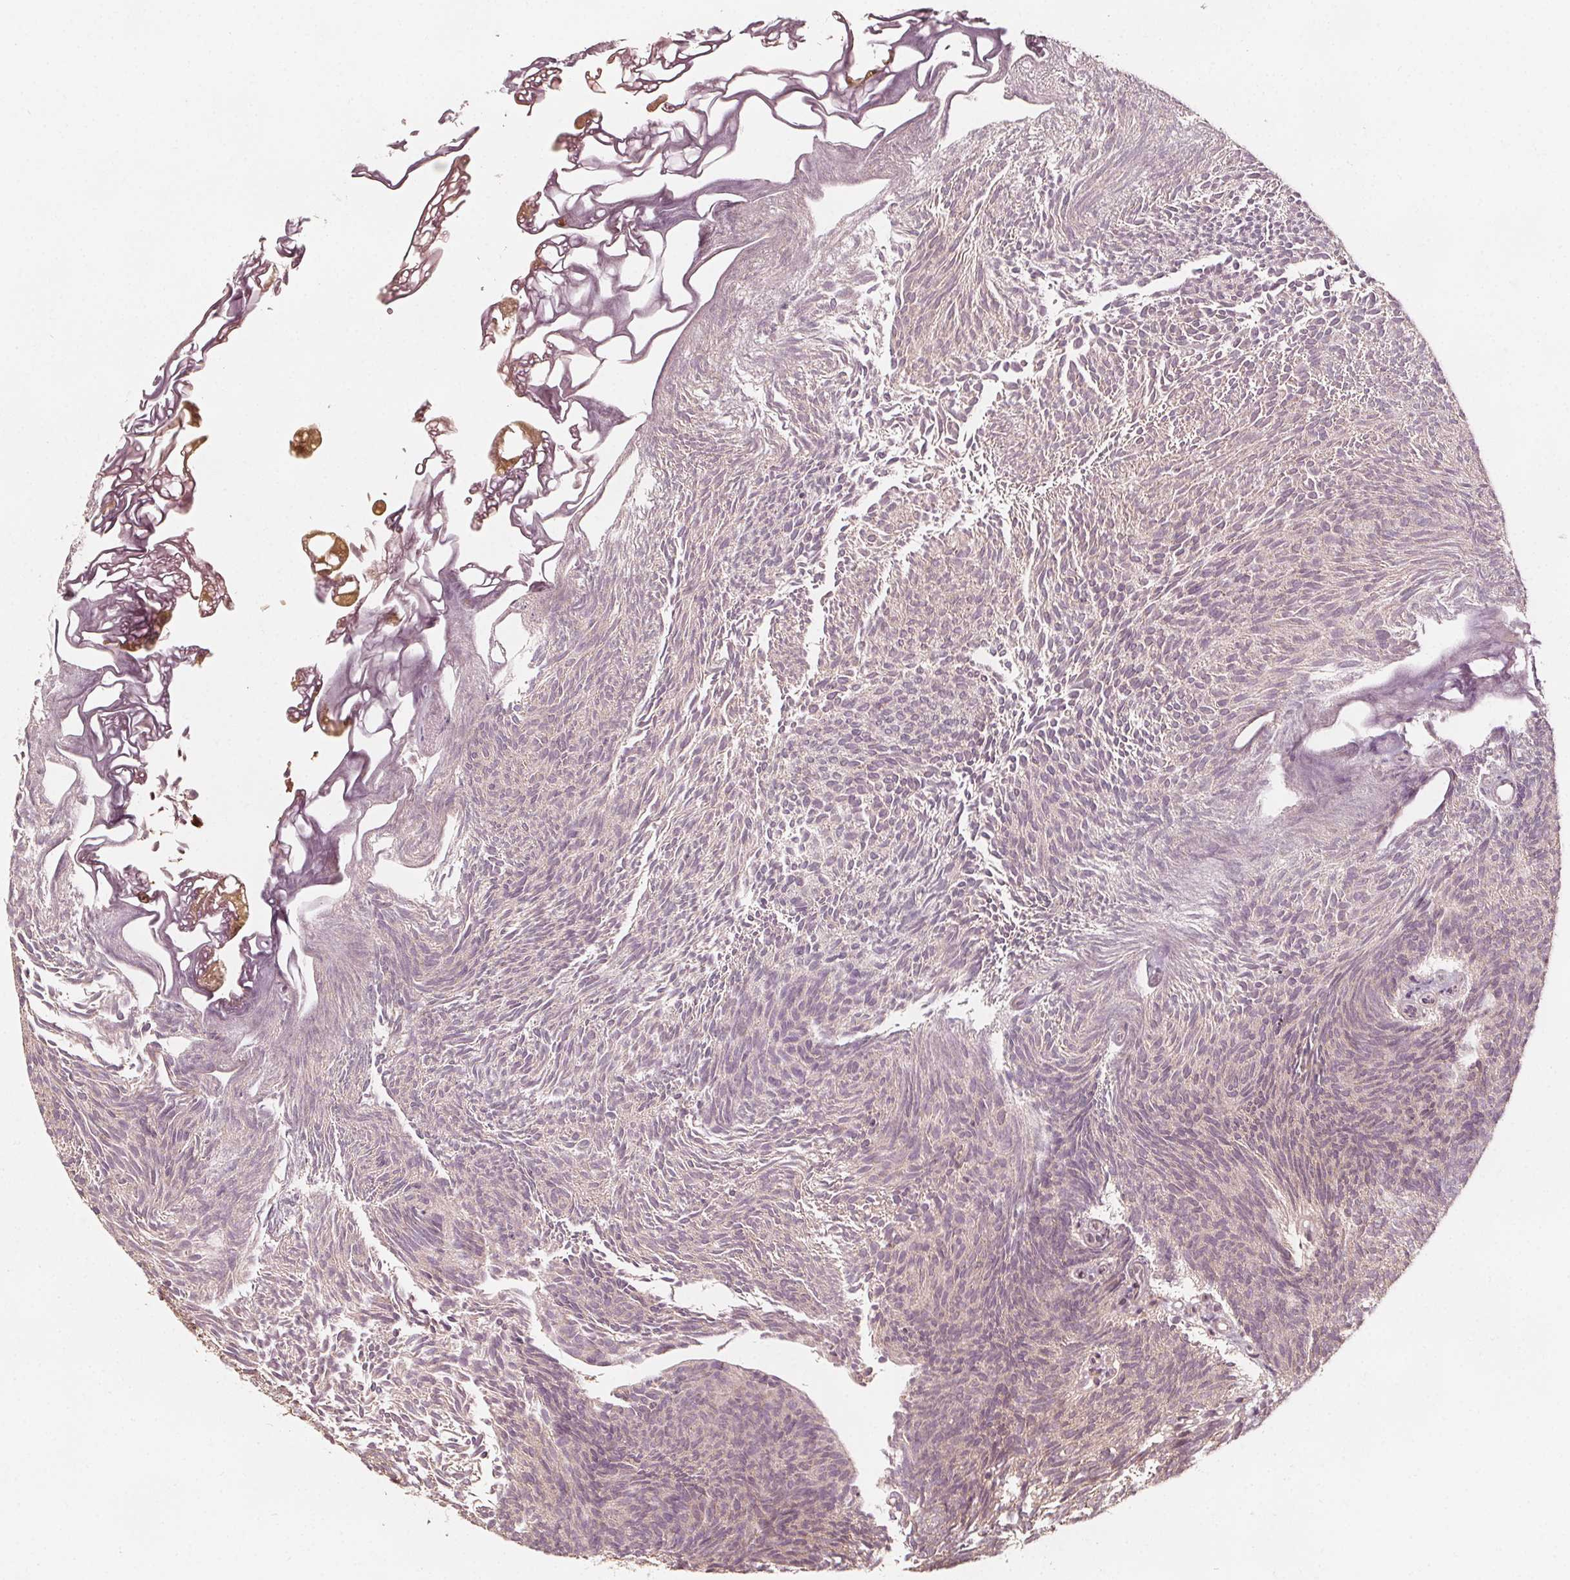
{"staining": {"intensity": "moderate", "quantity": "25%-75%", "location": "cytoplasmic/membranous"}, "tissue": "urothelial cancer", "cell_type": "Tumor cells", "image_type": "cancer", "snomed": [{"axis": "morphology", "description": "Urothelial carcinoma, Low grade"}, {"axis": "topography", "description": "Urinary bladder"}], "caption": "Tumor cells display medium levels of moderate cytoplasmic/membranous expression in approximately 25%-75% of cells in human urothelial carcinoma (low-grade).", "gene": "AIP", "patient": {"sex": "male", "age": 77}}